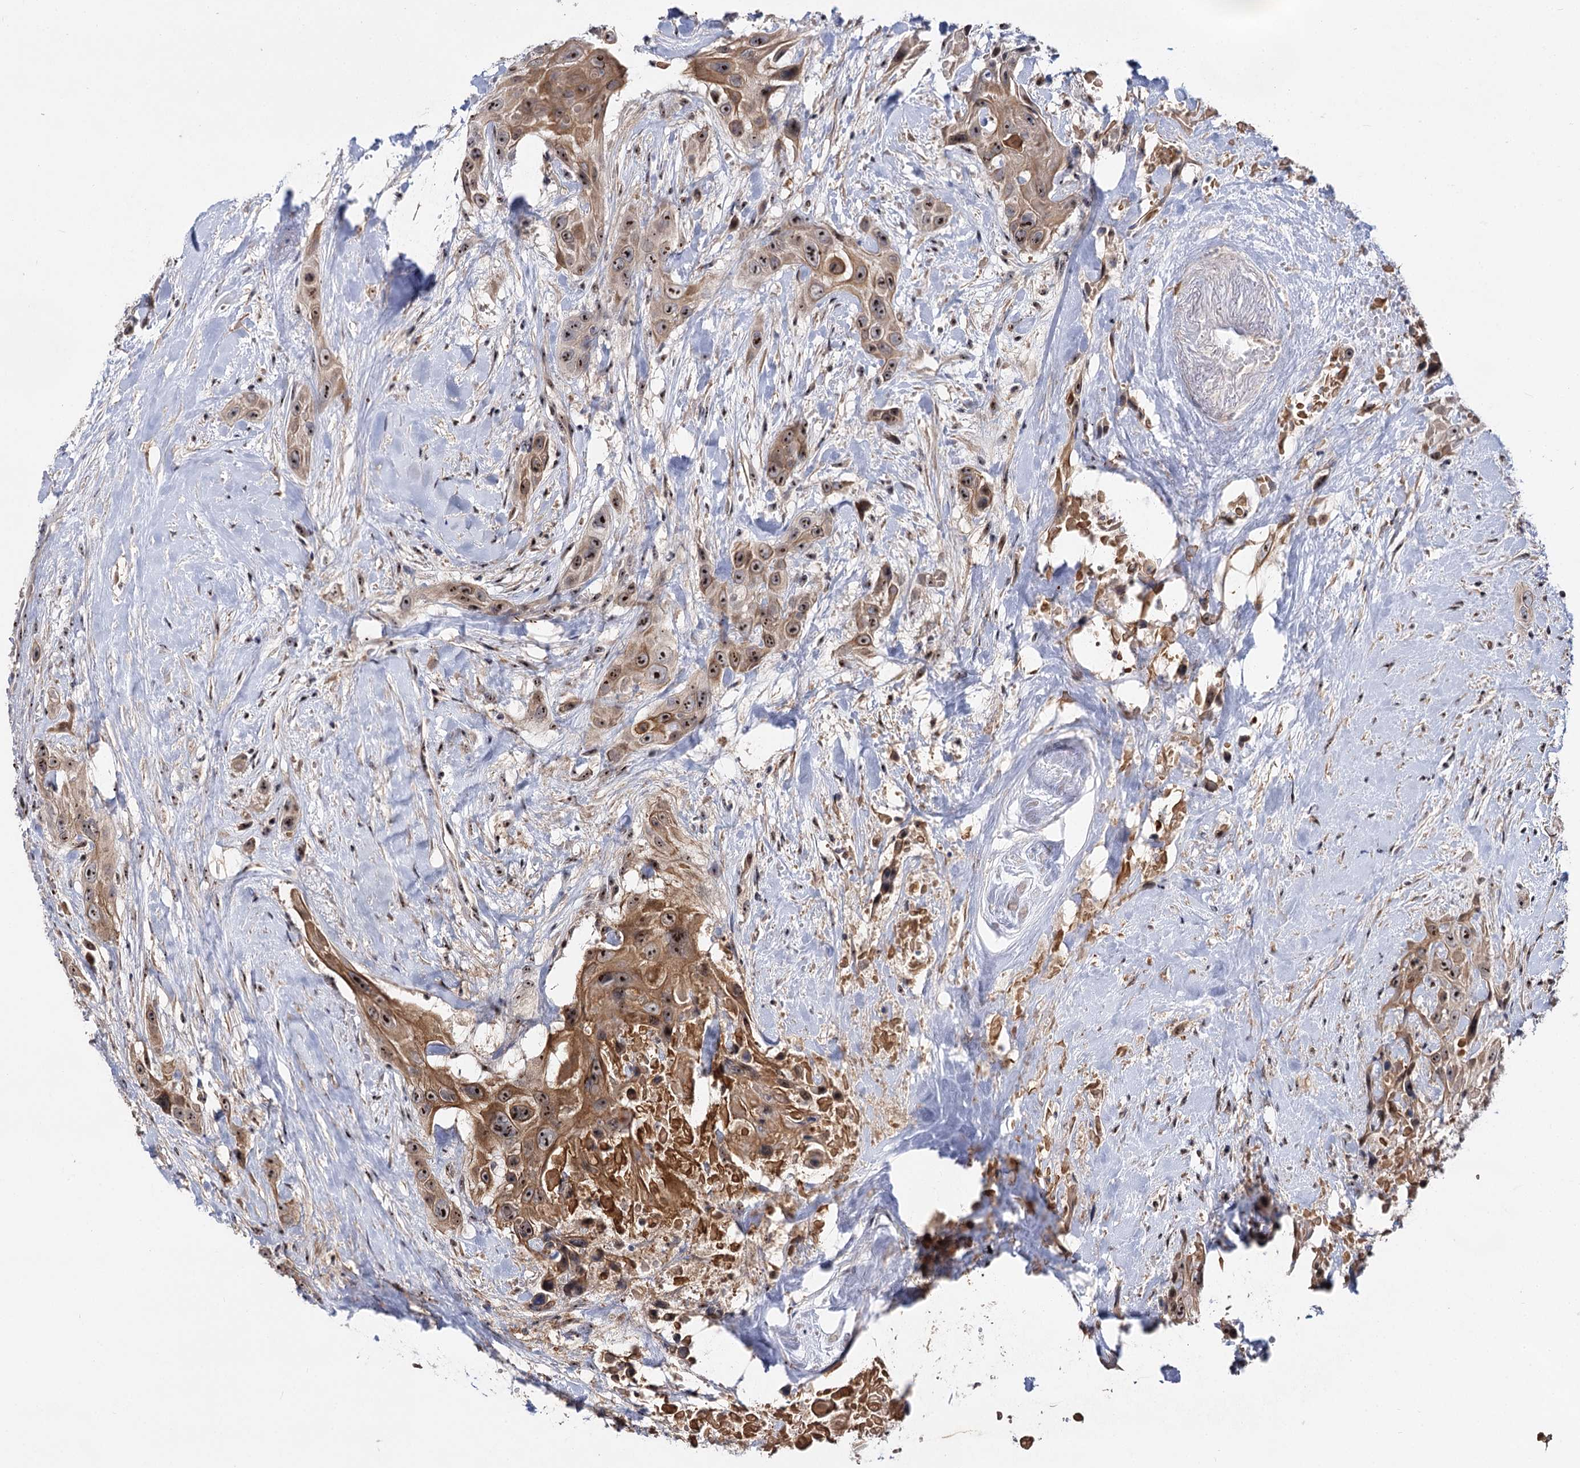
{"staining": {"intensity": "strong", "quantity": ">75%", "location": "cytoplasmic/membranous,nuclear"}, "tissue": "head and neck cancer", "cell_type": "Tumor cells", "image_type": "cancer", "snomed": [{"axis": "morphology", "description": "Squamous cell carcinoma, NOS"}, {"axis": "topography", "description": "Head-Neck"}], "caption": "Head and neck squamous cell carcinoma stained with a protein marker shows strong staining in tumor cells.", "gene": "SUPT20H", "patient": {"sex": "male", "age": 81}}